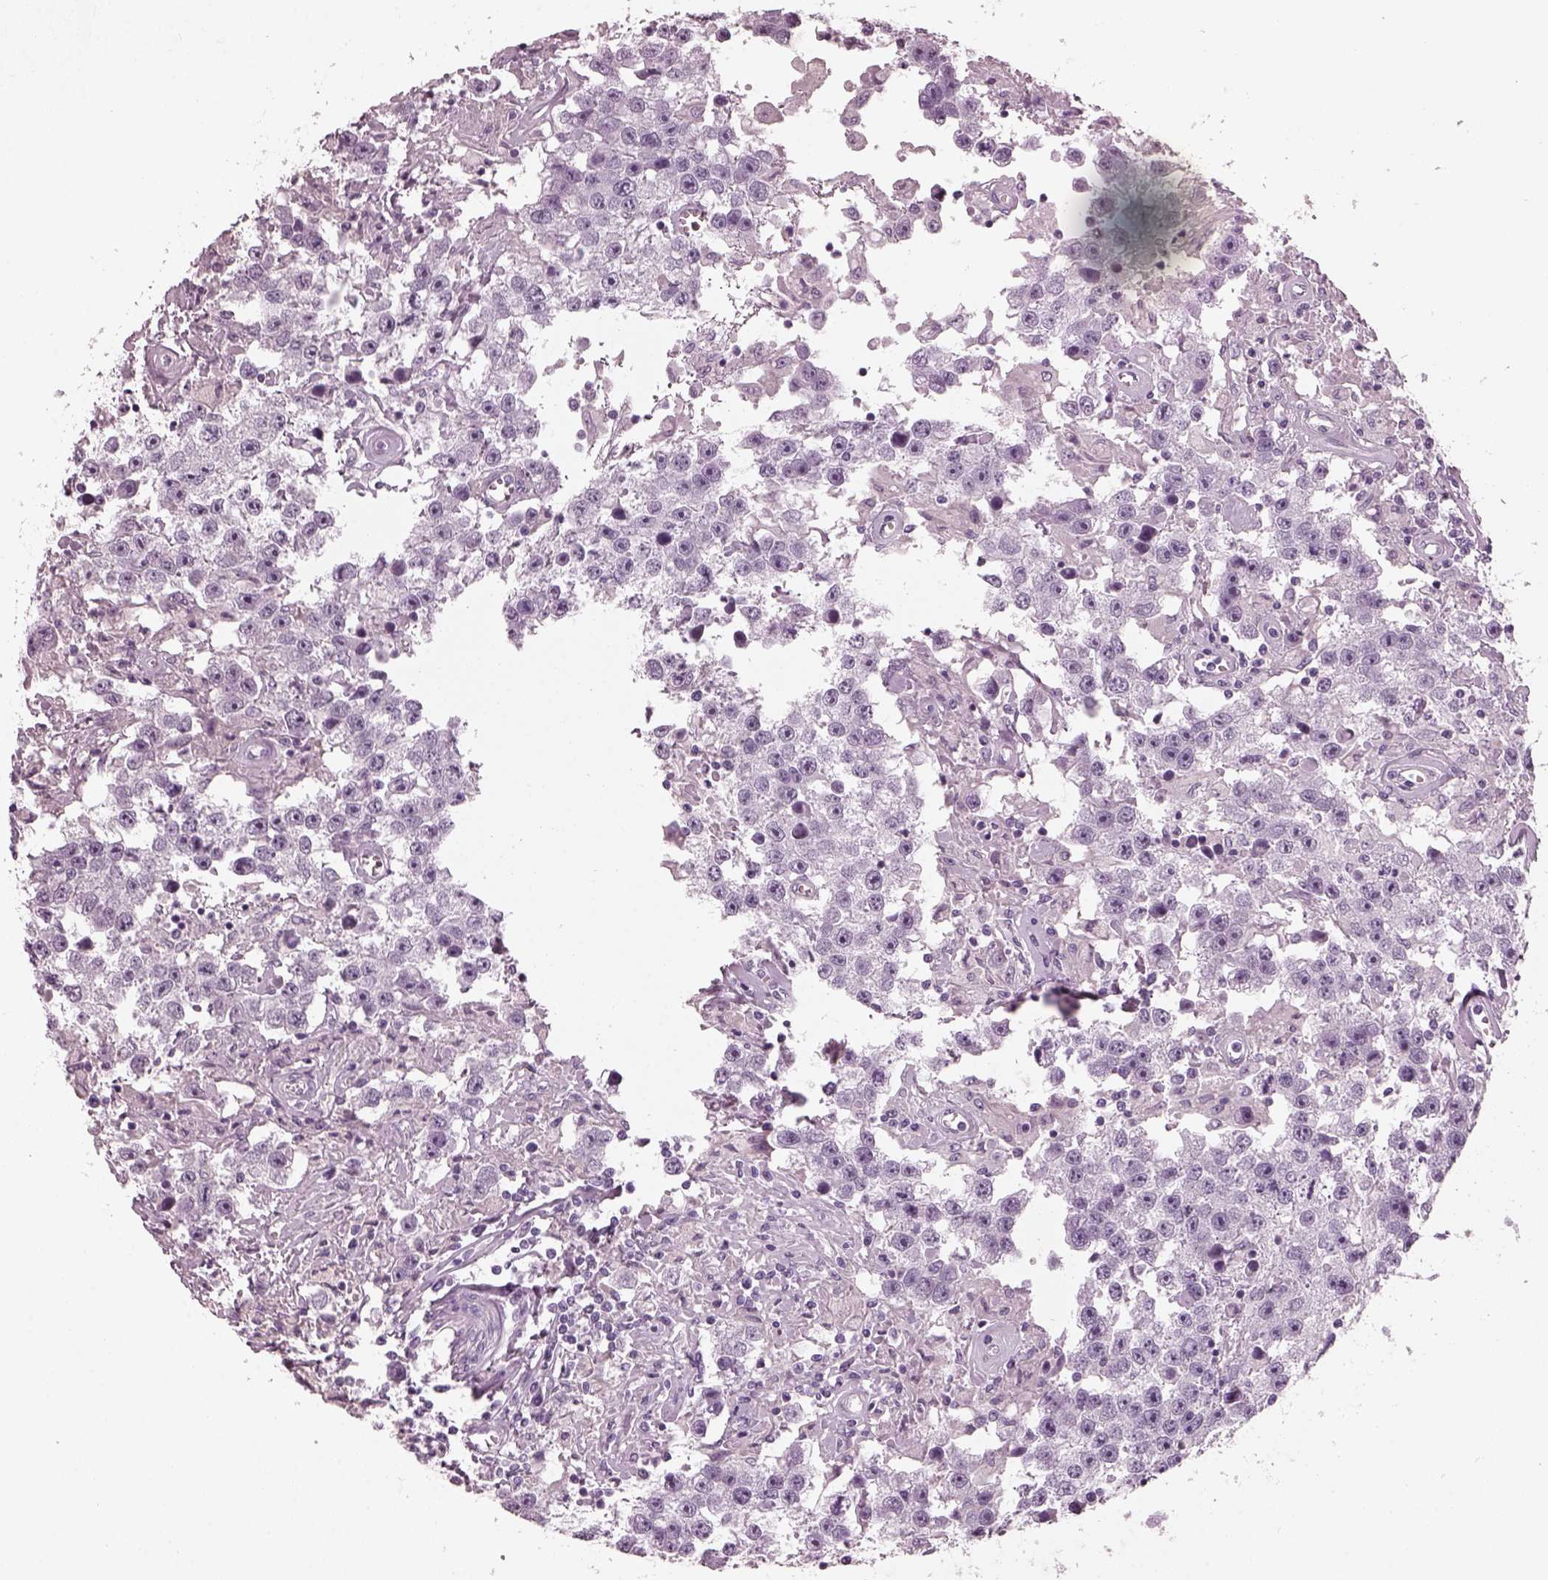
{"staining": {"intensity": "negative", "quantity": "none", "location": "none"}, "tissue": "testis cancer", "cell_type": "Tumor cells", "image_type": "cancer", "snomed": [{"axis": "morphology", "description": "Seminoma, NOS"}, {"axis": "topography", "description": "Testis"}], "caption": "The image displays no staining of tumor cells in seminoma (testis).", "gene": "RCVRN", "patient": {"sex": "male", "age": 43}}